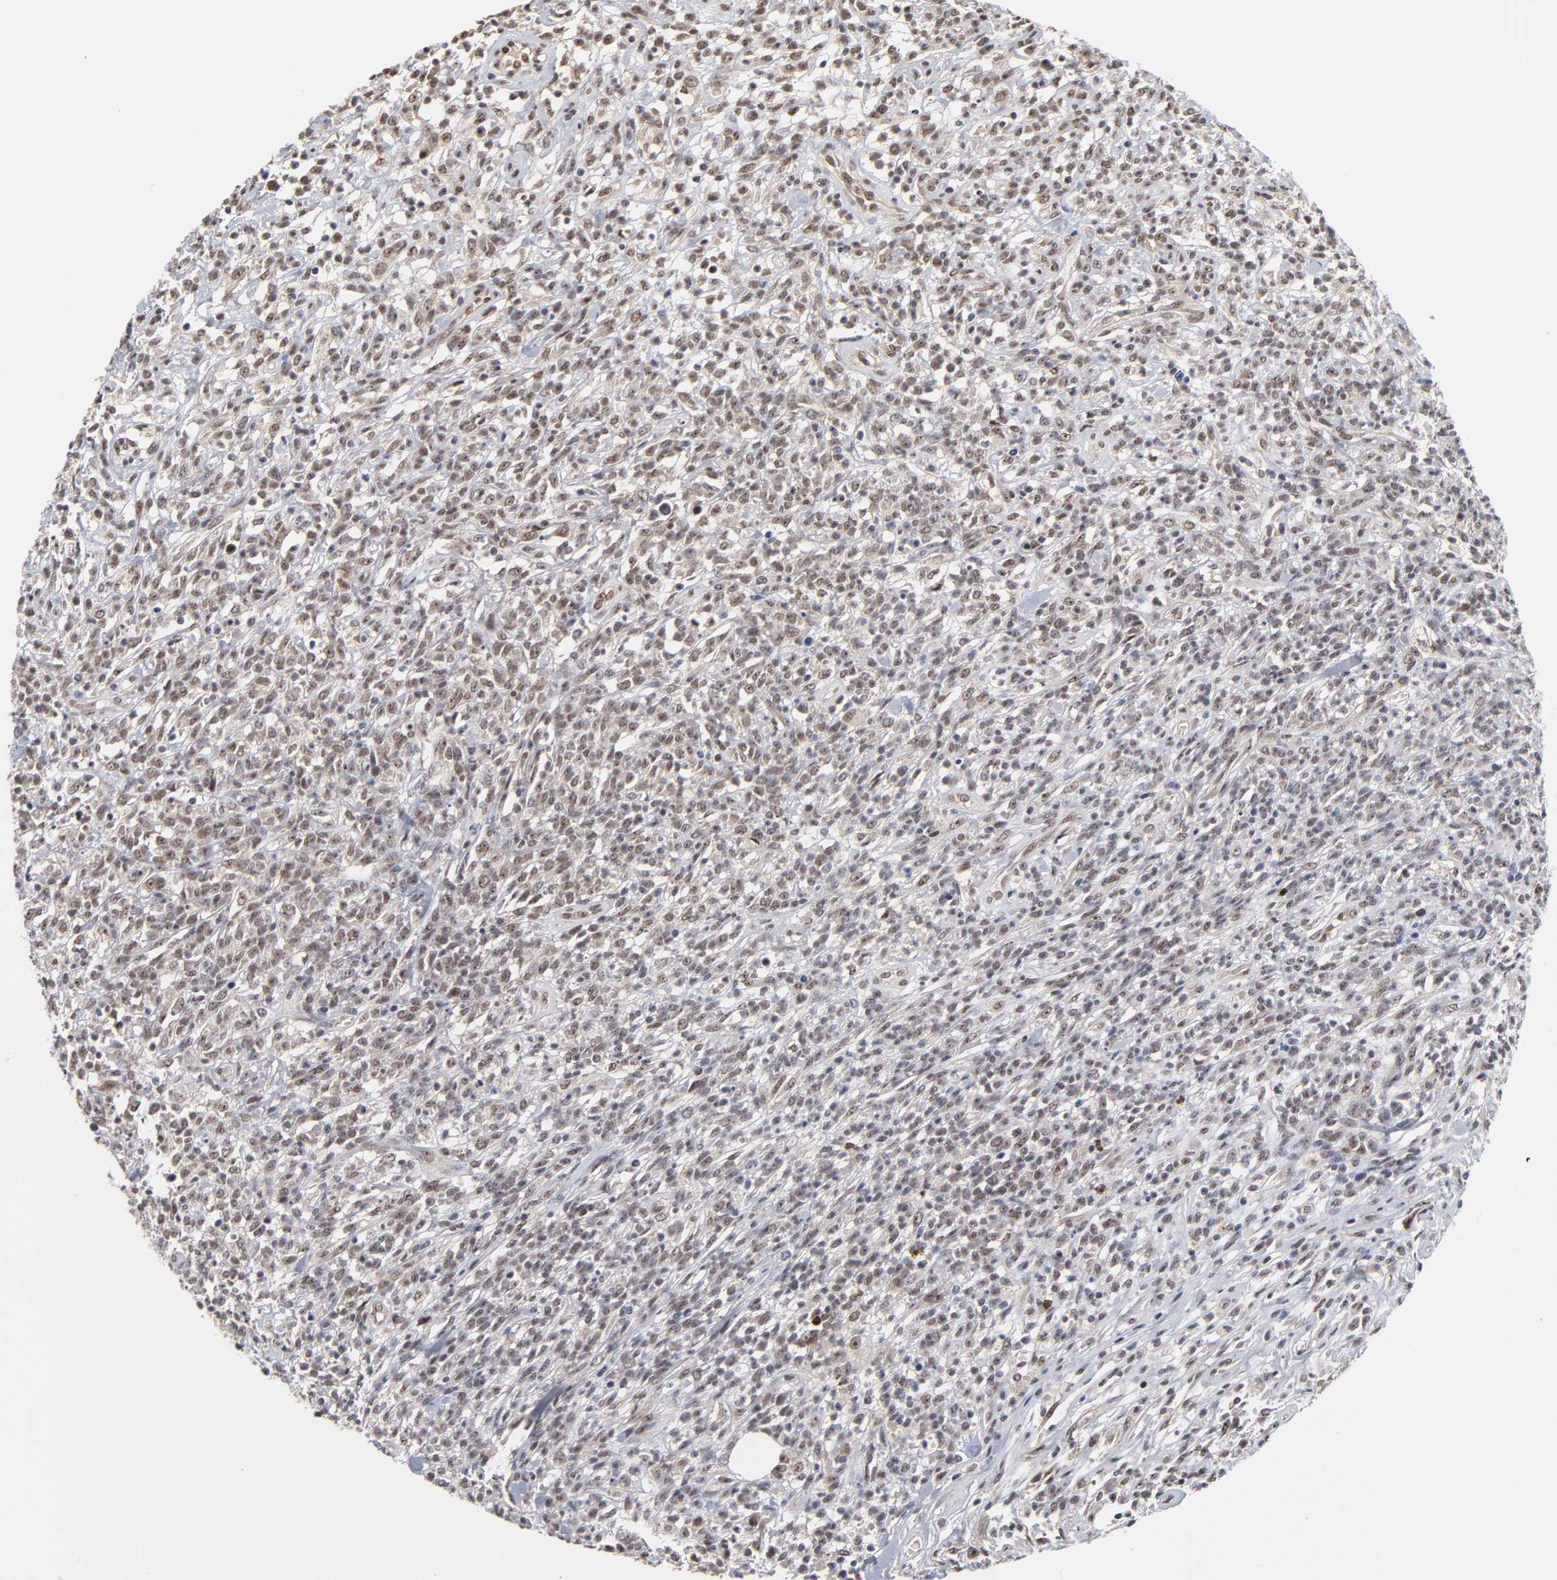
{"staining": {"intensity": "weak", "quantity": ">75%", "location": "nuclear"}, "tissue": "lymphoma", "cell_type": "Tumor cells", "image_type": "cancer", "snomed": [{"axis": "morphology", "description": "Malignant lymphoma, non-Hodgkin's type, High grade"}, {"axis": "topography", "description": "Lymph node"}], "caption": "About >75% of tumor cells in malignant lymphoma, non-Hodgkin's type (high-grade) show weak nuclear protein staining as visualized by brown immunohistochemical staining.", "gene": "ZNF419", "patient": {"sex": "female", "age": 73}}